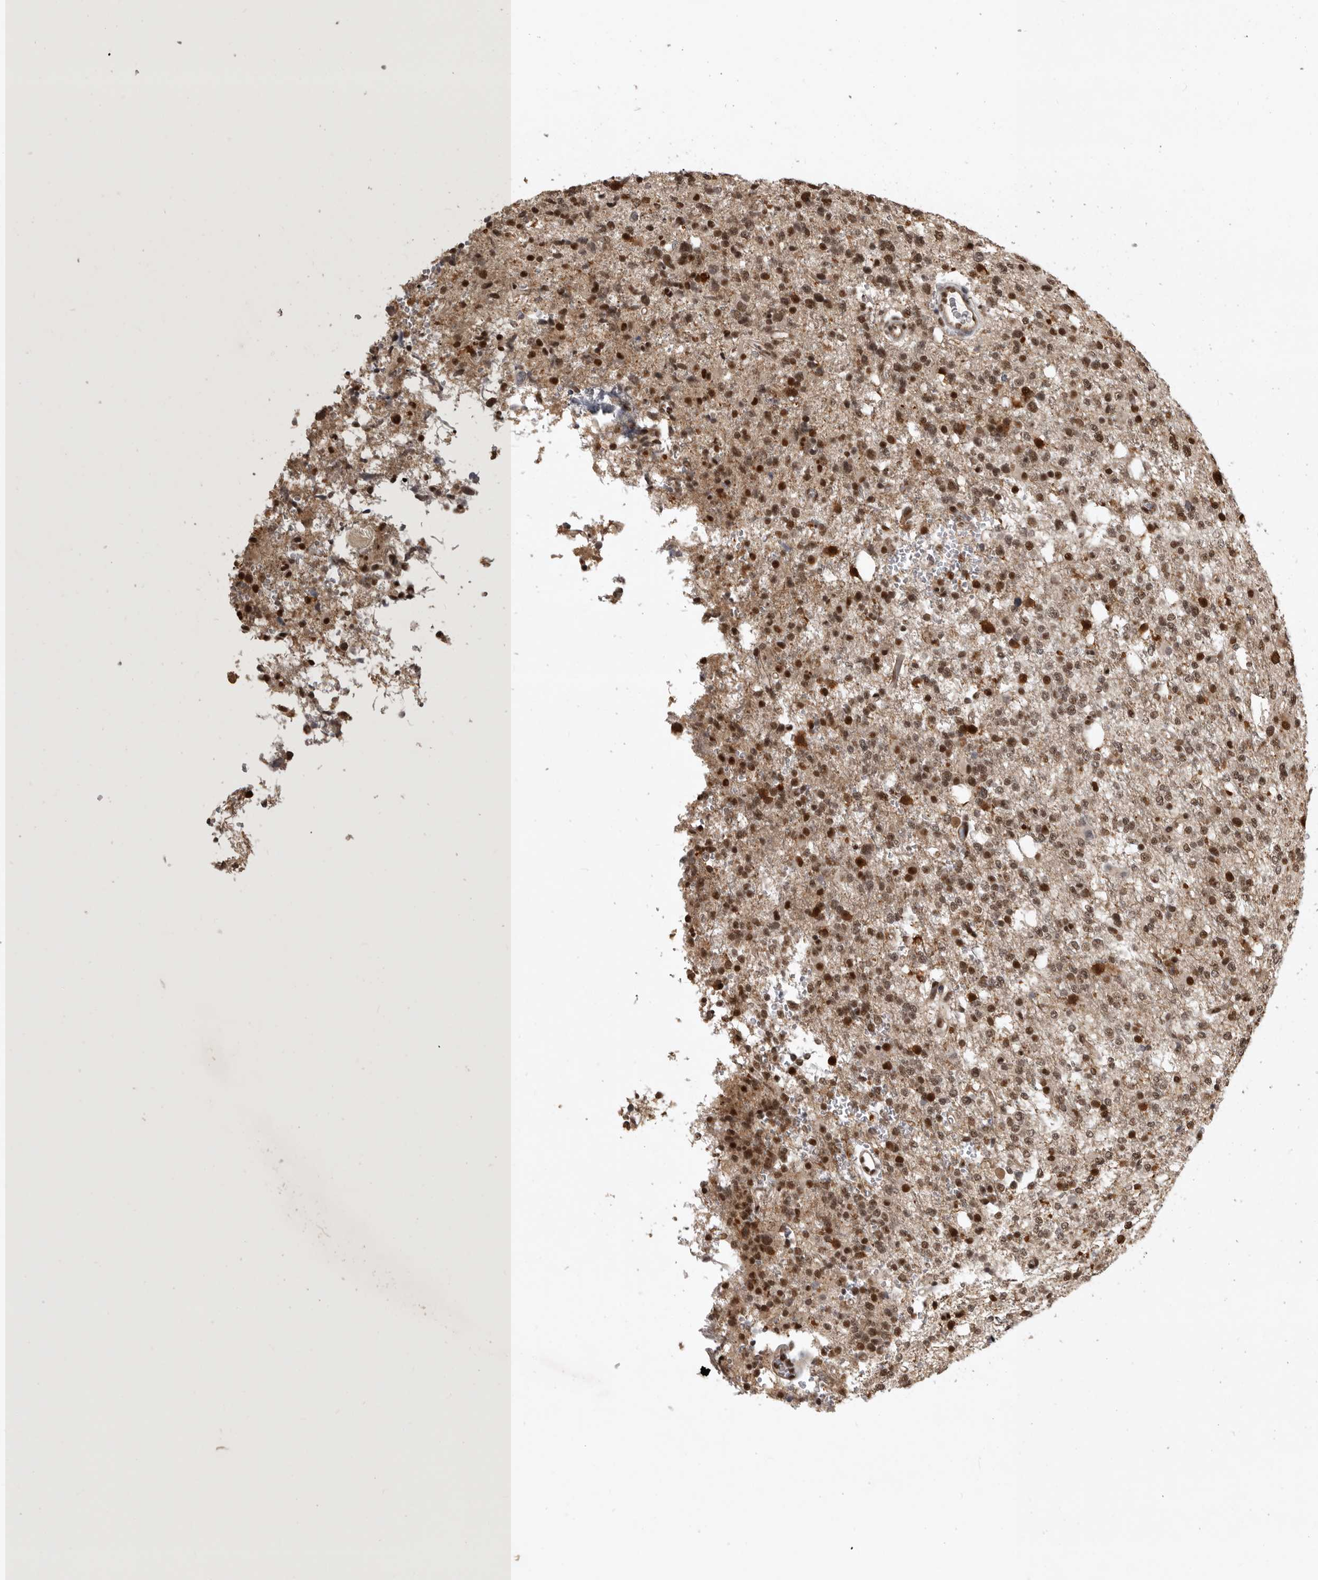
{"staining": {"intensity": "strong", "quantity": ">75%", "location": "nuclear"}, "tissue": "glioma", "cell_type": "Tumor cells", "image_type": "cancer", "snomed": [{"axis": "morphology", "description": "Glioma, malignant, High grade"}, {"axis": "topography", "description": "Brain"}], "caption": "A micrograph of human glioma stained for a protein demonstrates strong nuclear brown staining in tumor cells. (Stains: DAB (3,3'-diaminobenzidine) in brown, nuclei in blue, Microscopy: brightfield microscopy at high magnification).", "gene": "CBLL1", "patient": {"sex": "female", "age": 62}}